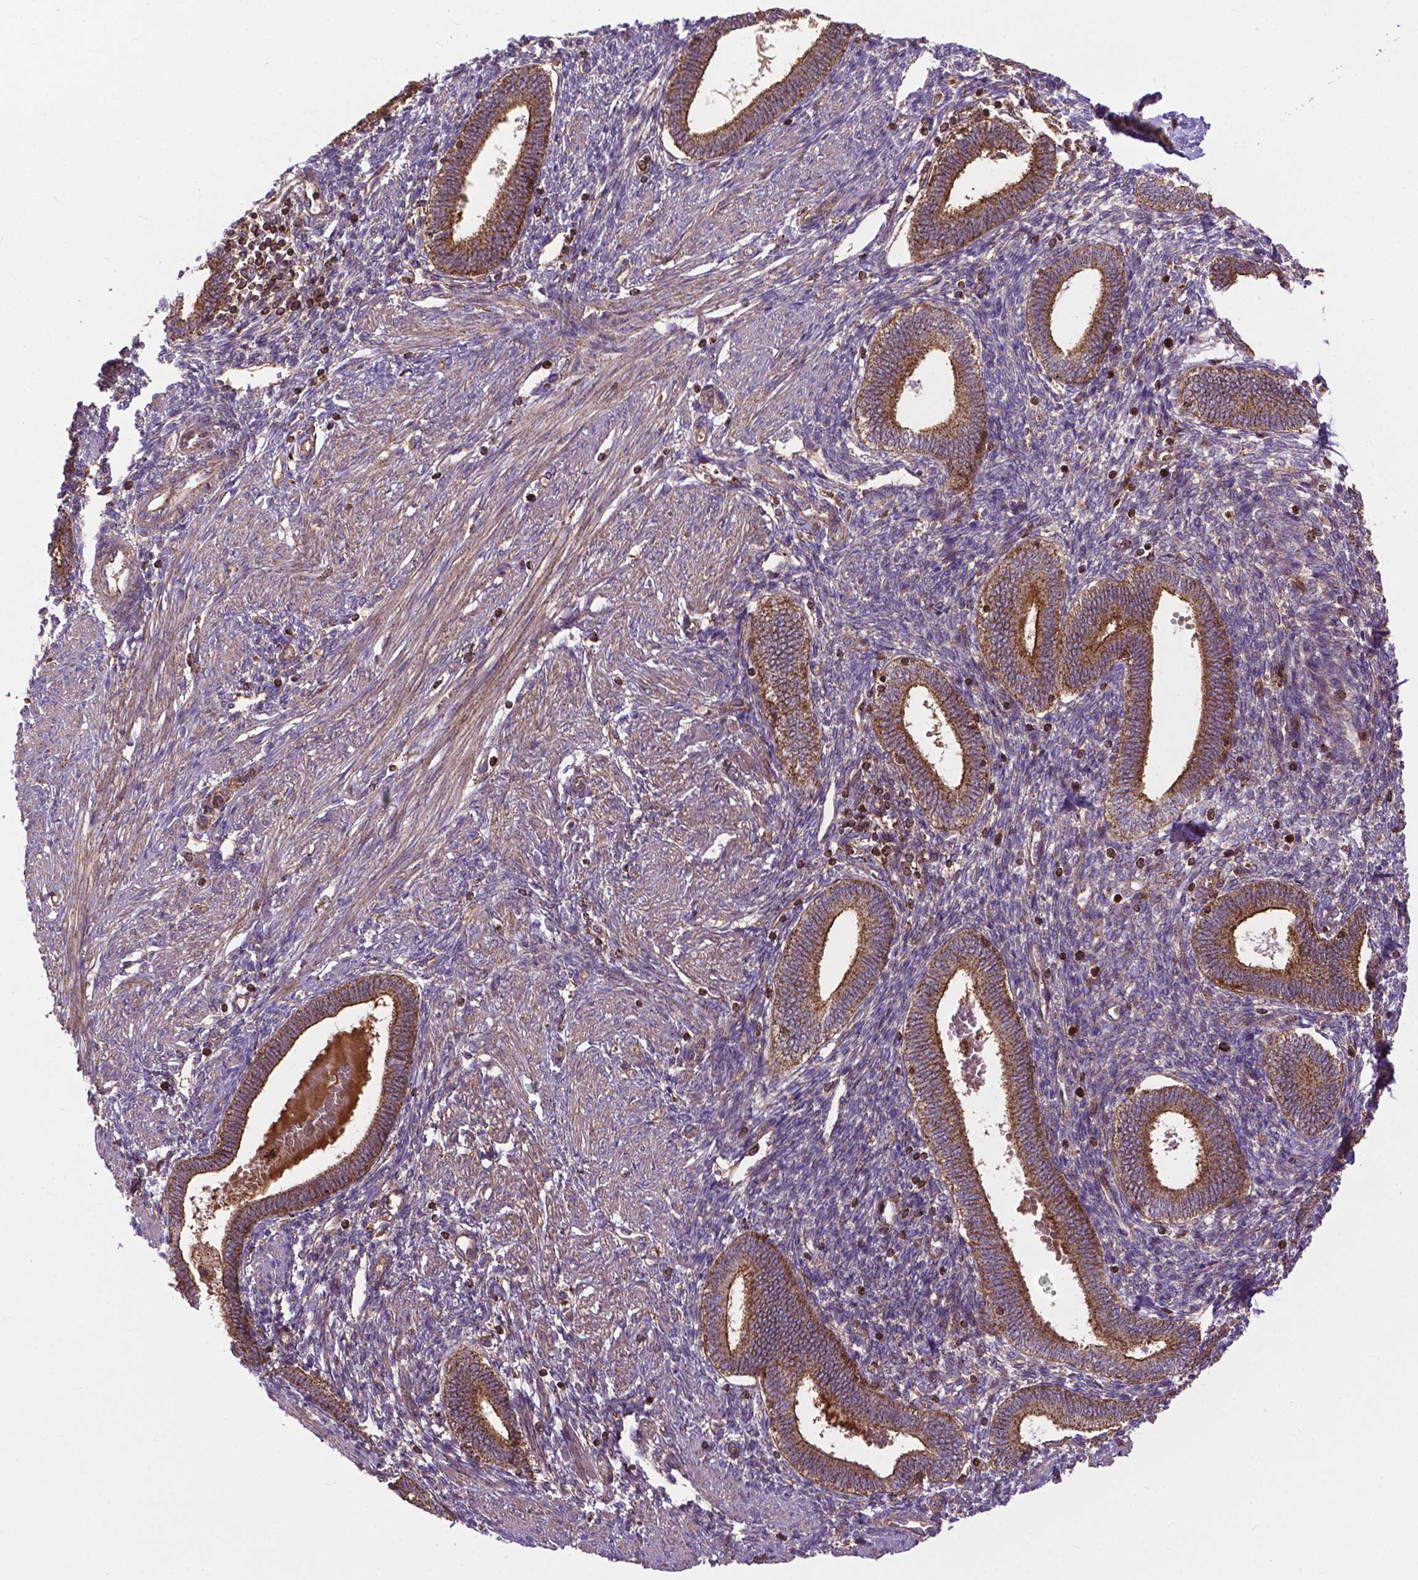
{"staining": {"intensity": "negative", "quantity": "none", "location": "none"}, "tissue": "endometrium", "cell_type": "Cells in endometrial stroma", "image_type": "normal", "snomed": [{"axis": "morphology", "description": "Normal tissue, NOS"}, {"axis": "topography", "description": "Endometrium"}], "caption": "Human endometrium stained for a protein using immunohistochemistry (IHC) shows no staining in cells in endometrial stroma.", "gene": "CHMP4A", "patient": {"sex": "female", "age": 42}}